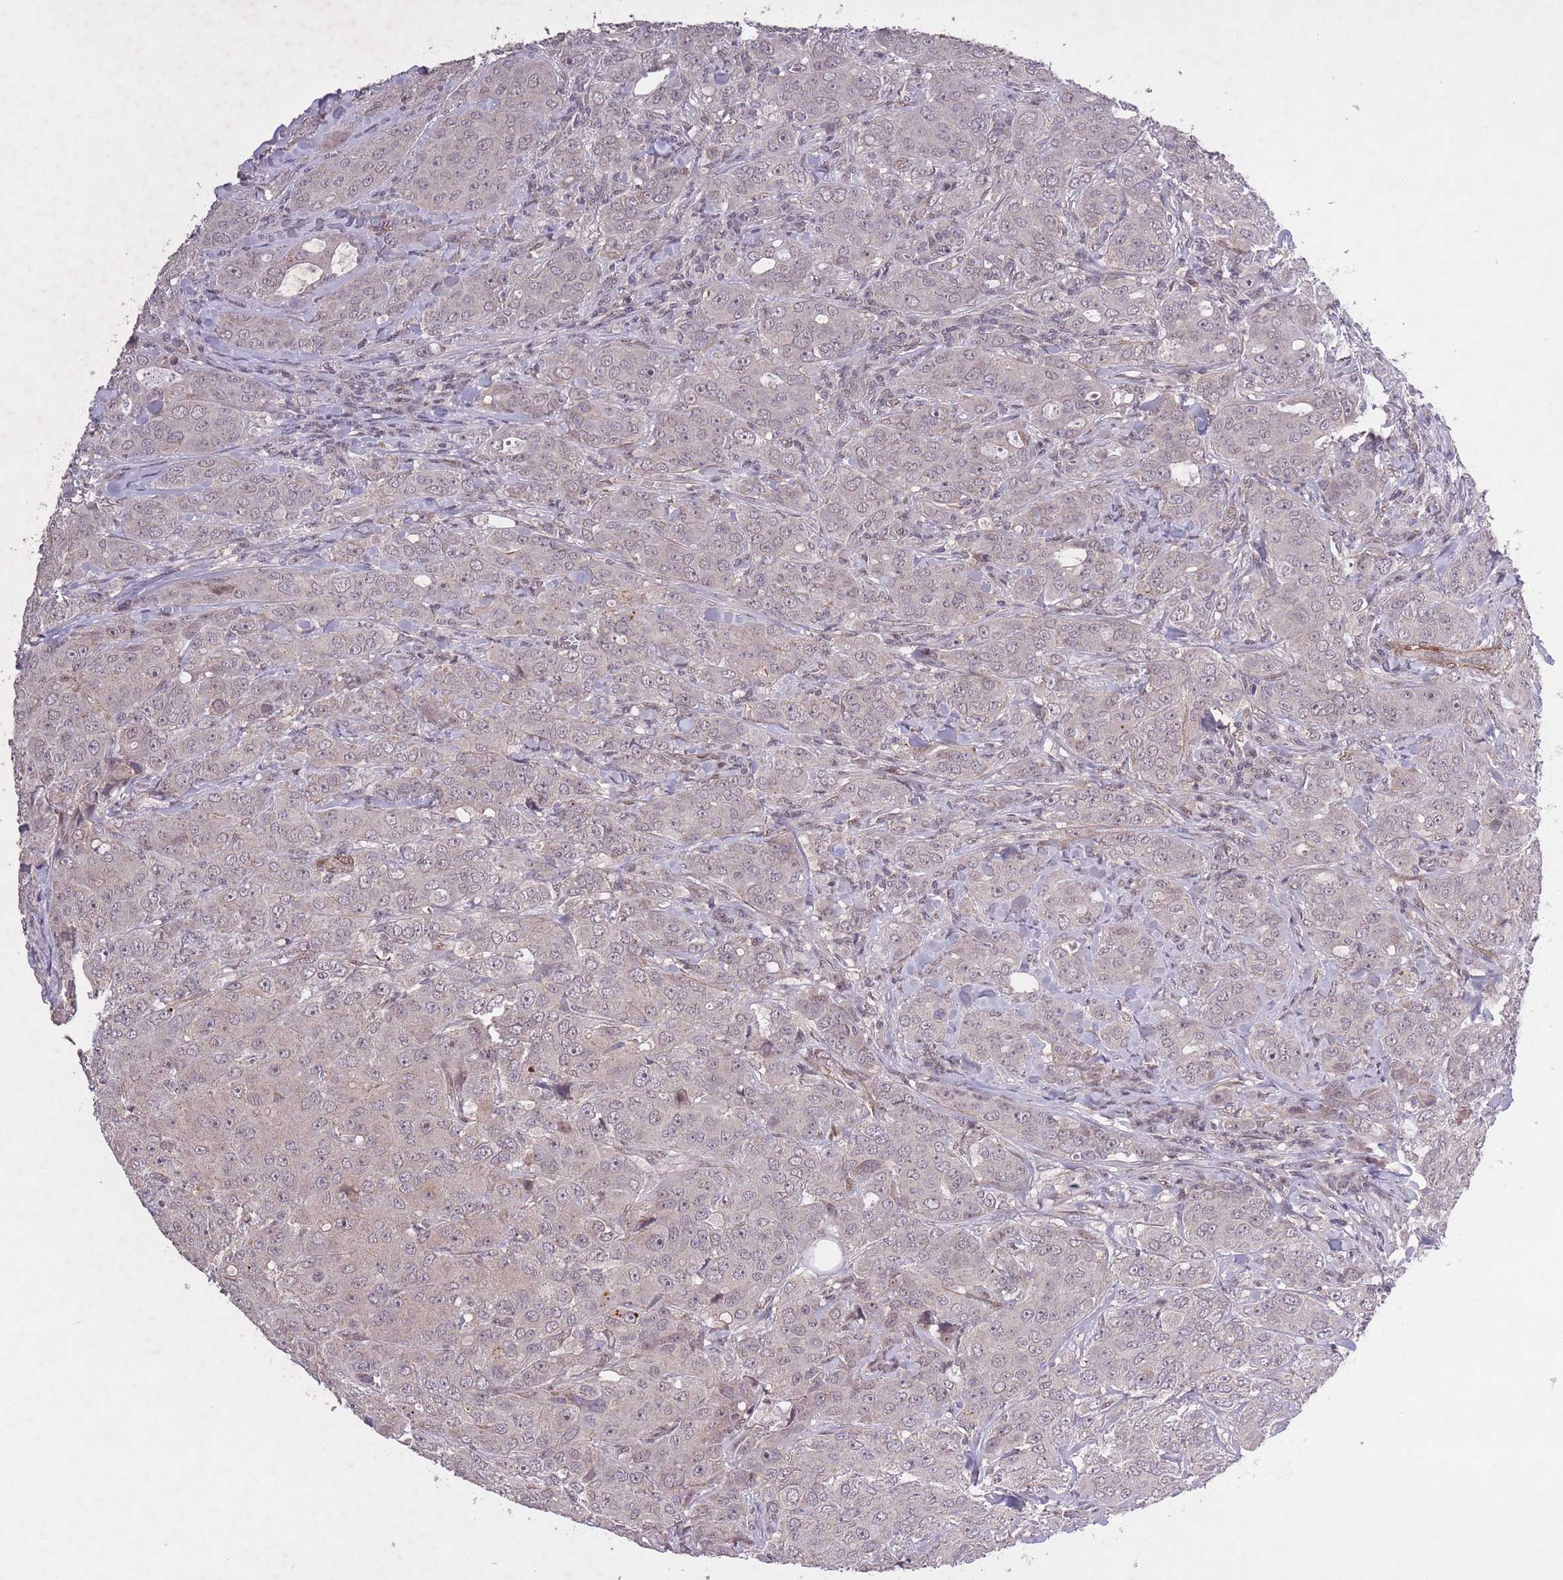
{"staining": {"intensity": "weak", "quantity": ">75%", "location": "nuclear"}, "tissue": "breast cancer", "cell_type": "Tumor cells", "image_type": "cancer", "snomed": [{"axis": "morphology", "description": "Duct carcinoma"}, {"axis": "topography", "description": "Breast"}], "caption": "Protein expression analysis of human breast invasive ductal carcinoma reveals weak nuclear positivity in about >75% of tumor cells. Immunohistochemistry stains the protein of interest in brown and the nuclei are stained blue.", "gene": "CBX6", "patient": {"sex": "female", "age": 43}}